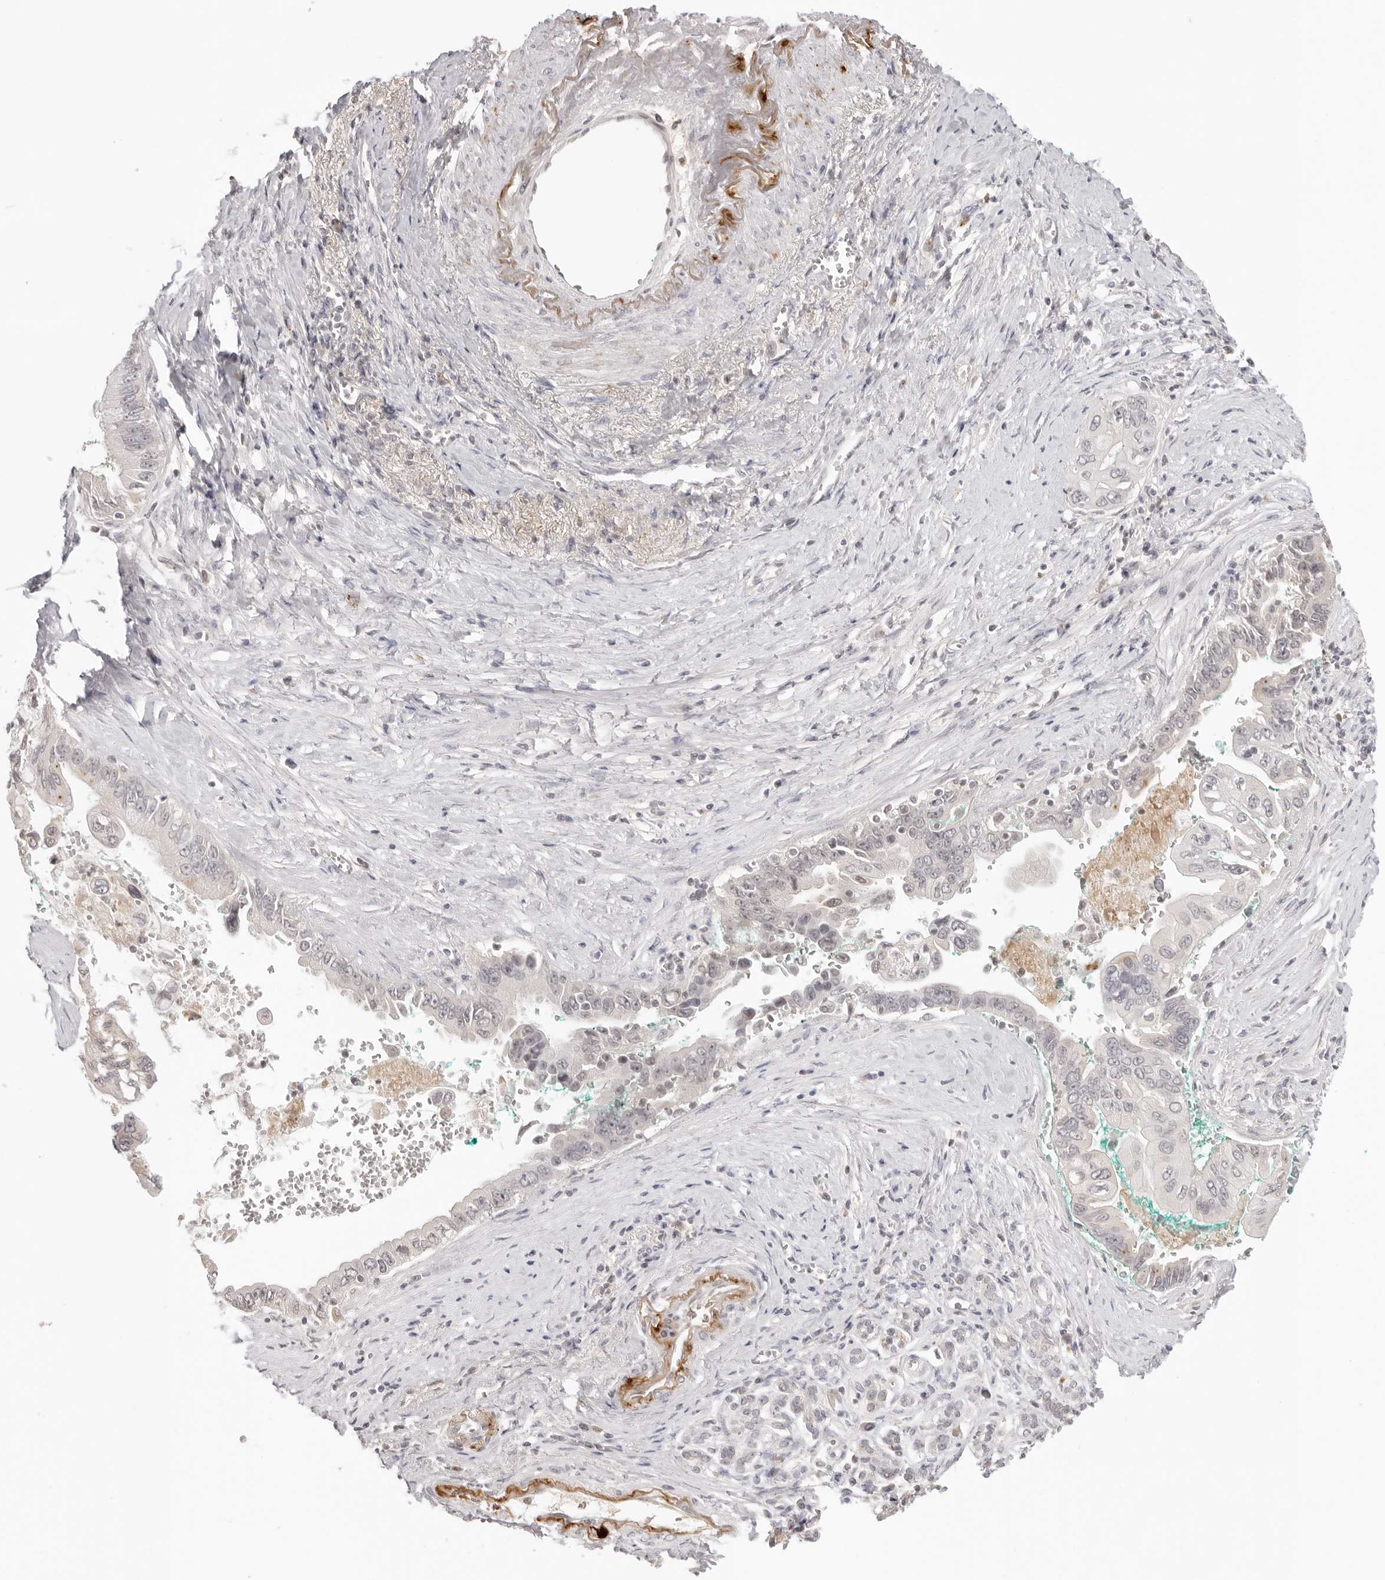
{"staining": {"intensity": "negative", "quantity": "none", "location": "none"}, "tissue": "pancreatic cancer", "cell_type": "Tumor cells", "image_type": "cancer", "snomed": [{"axis": "morphology", "description": "Adenocarcinoma, NOS"}, {"axis": "topography", "description": "Pancreas"}], "caption": "Immunohistochemistry micrograph of human pancreatic cancer (adenocarcinoma) stained for a protein (brown), which shows no expression in tumor cells.", "gene": "STRADB", "patient": {"sex": "male", "age": 78}}